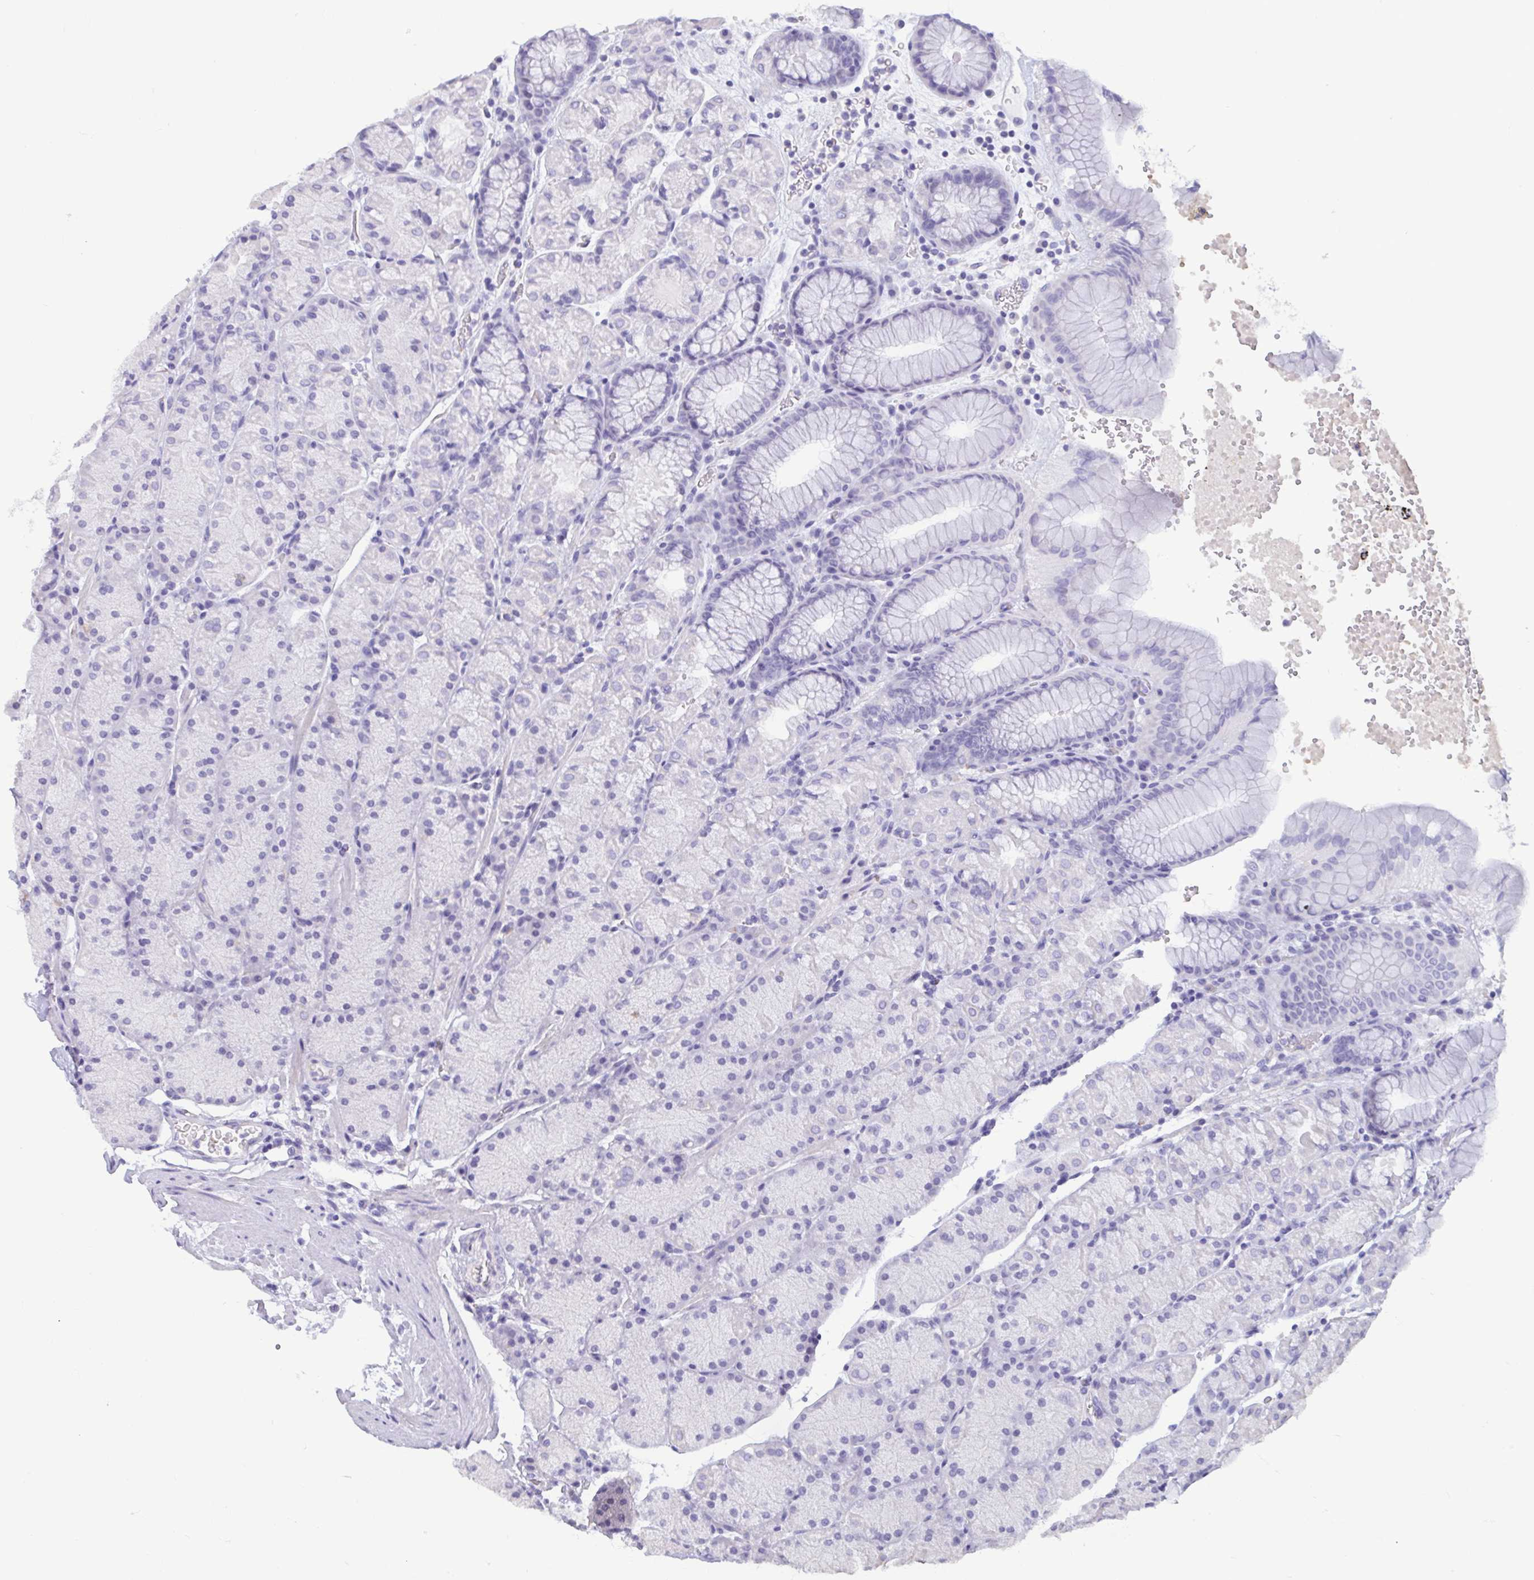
{"staining": {"intensity": "negative", "quantity": "none", "location": "none"}, "tissue": "stomach", "cell_type": "Glandular cells", "image_type": "normal", "snomed": [{"axis": "morphology", "description": "Normal tissue, NOS"}, {"axis": "topography", "description": "Stomach, upper"}, {"axis": "topography", "description": "Stomach"}], "caption": "This is a image of immunohistochemistry staining of normal stomach, which shows no expression in glandular cells. Nuclei are stained in blue.", "gene": "MORC4", "patient": {"sex": "male", "age": 76}}